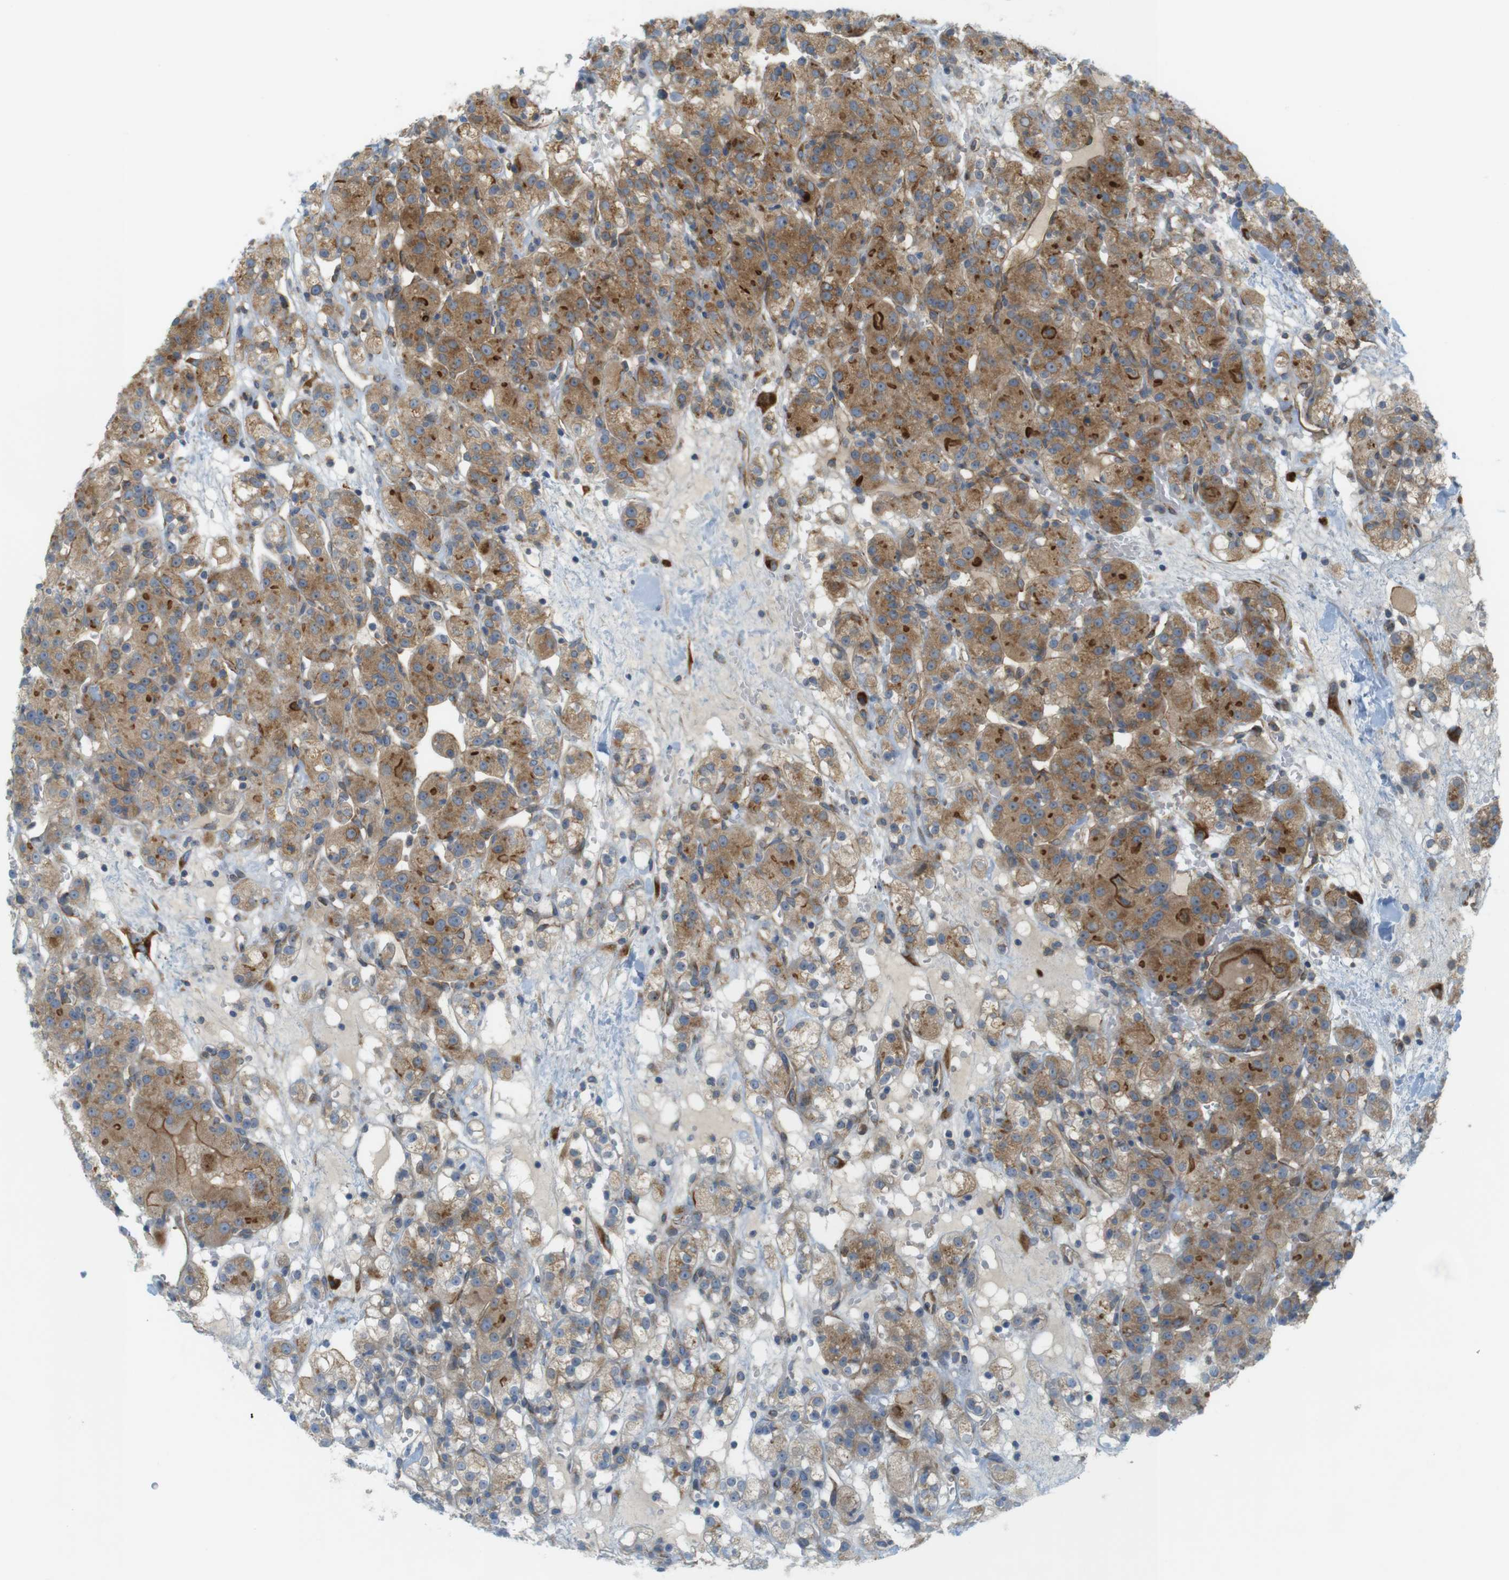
{"staining": {"intensity": "moderate", "quantity": ">75%", "location": "cytoplasmic/membranous"}, "tissue": "renal cancer", "cell_type": "Tumor cells", "image_type": "cancer", "snomed": [{"axis": "morphology", "description": "Normal tissue, NOS"}, {"axis": "morphology", "description": "Adenocarcinoma, NOS"}, {"axis": "topography", "description": "Kidney"}], "caption": "IHC (DAB) staining of human renal adenocarcinoma shows moderate cytoplasmic/membranous protein positivity in approximately >75% of tumor cells.", "gene": "GJC3", "patient": {"sex": "male", "age": 61}}